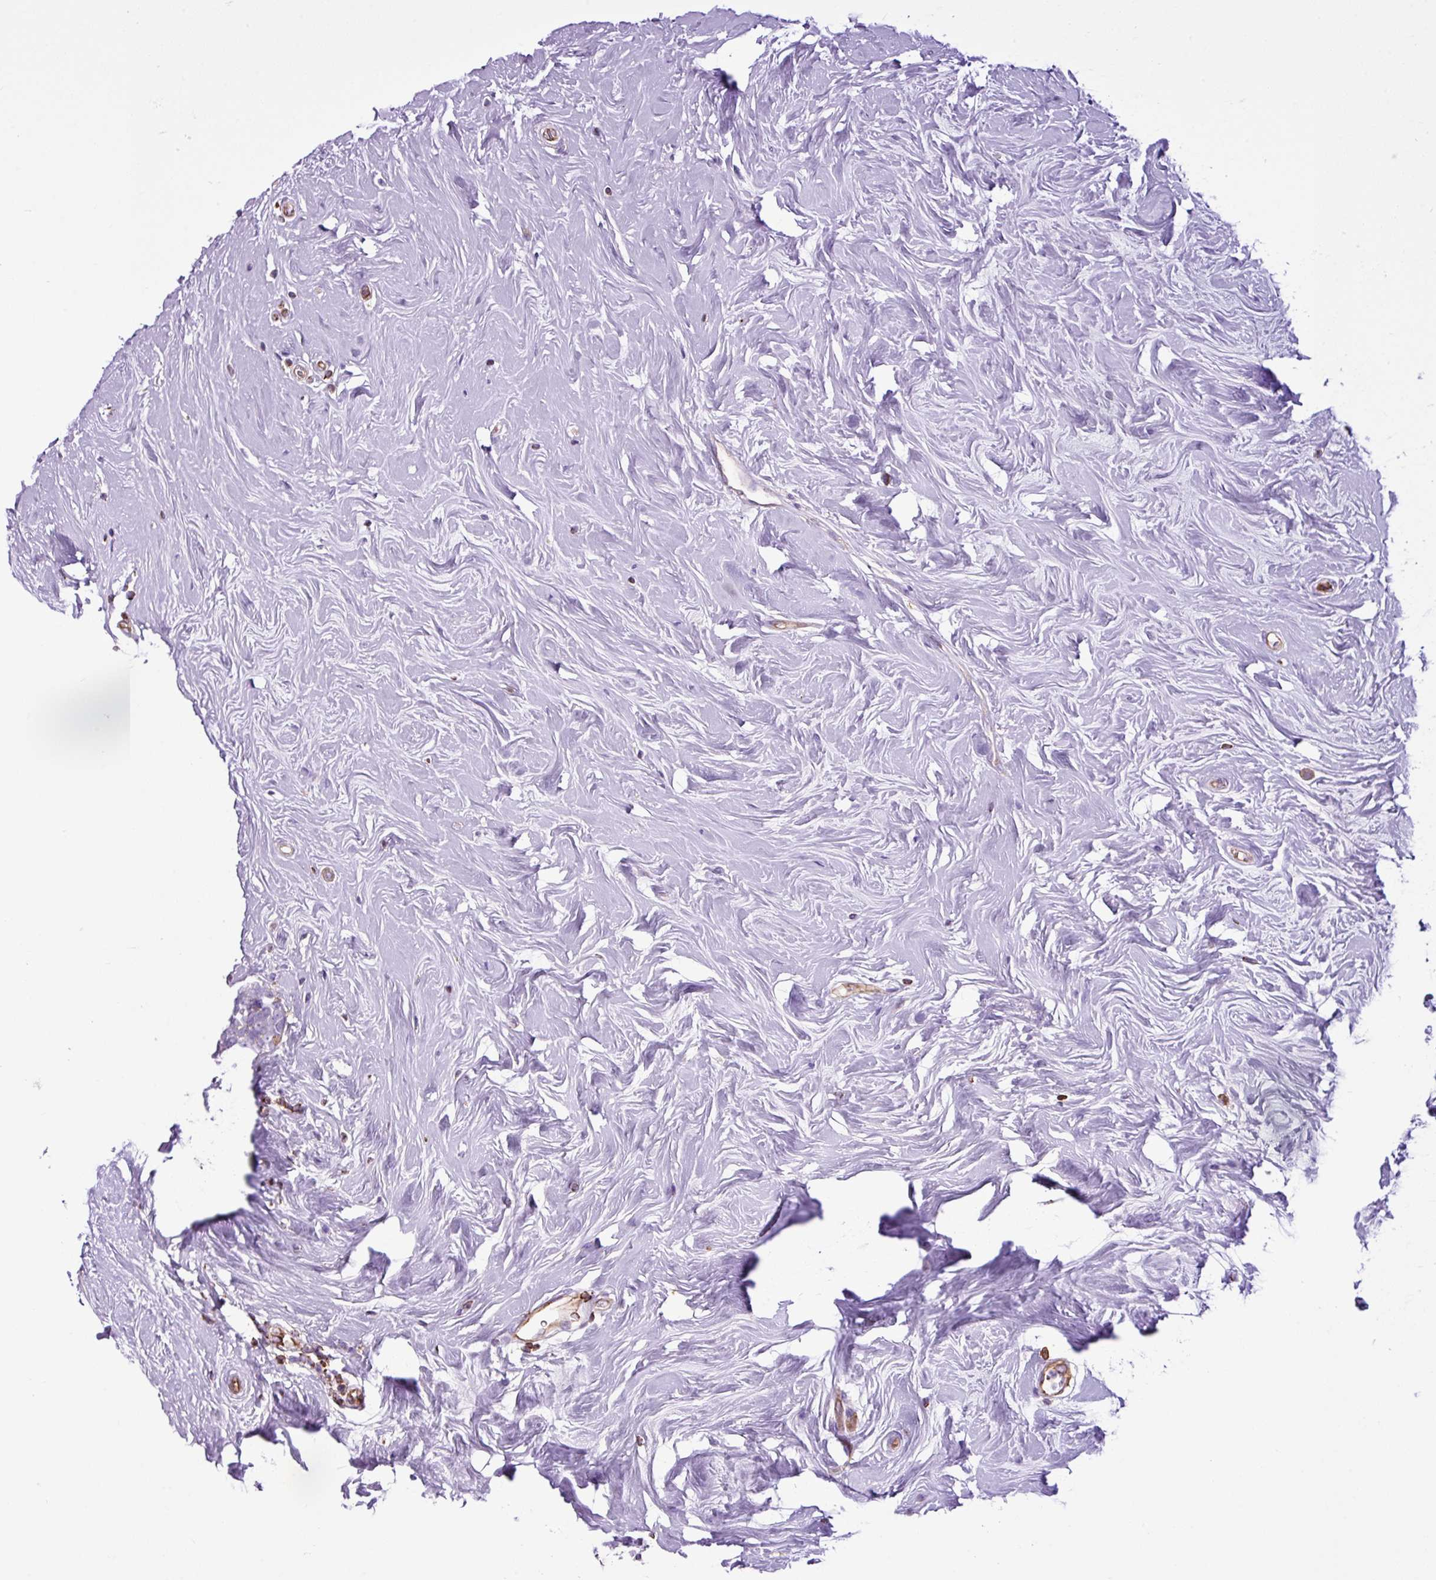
{"staining": {"intensity": "negative", "quantity": "none", "location": "none"}, "tissue": "breast cancer", "cell_type": "Tumor cells", "image_type": "cancer", "snomed": [{"axis": "morphology", "description": "Lobular carcinoma"}, {"axis": "topography", "description": "Breast"}], "caption": "The image displays no staining of tumor cells in breast cancer.", "gene": "EME2", "patient": {"sex": "female", "age": 58}}